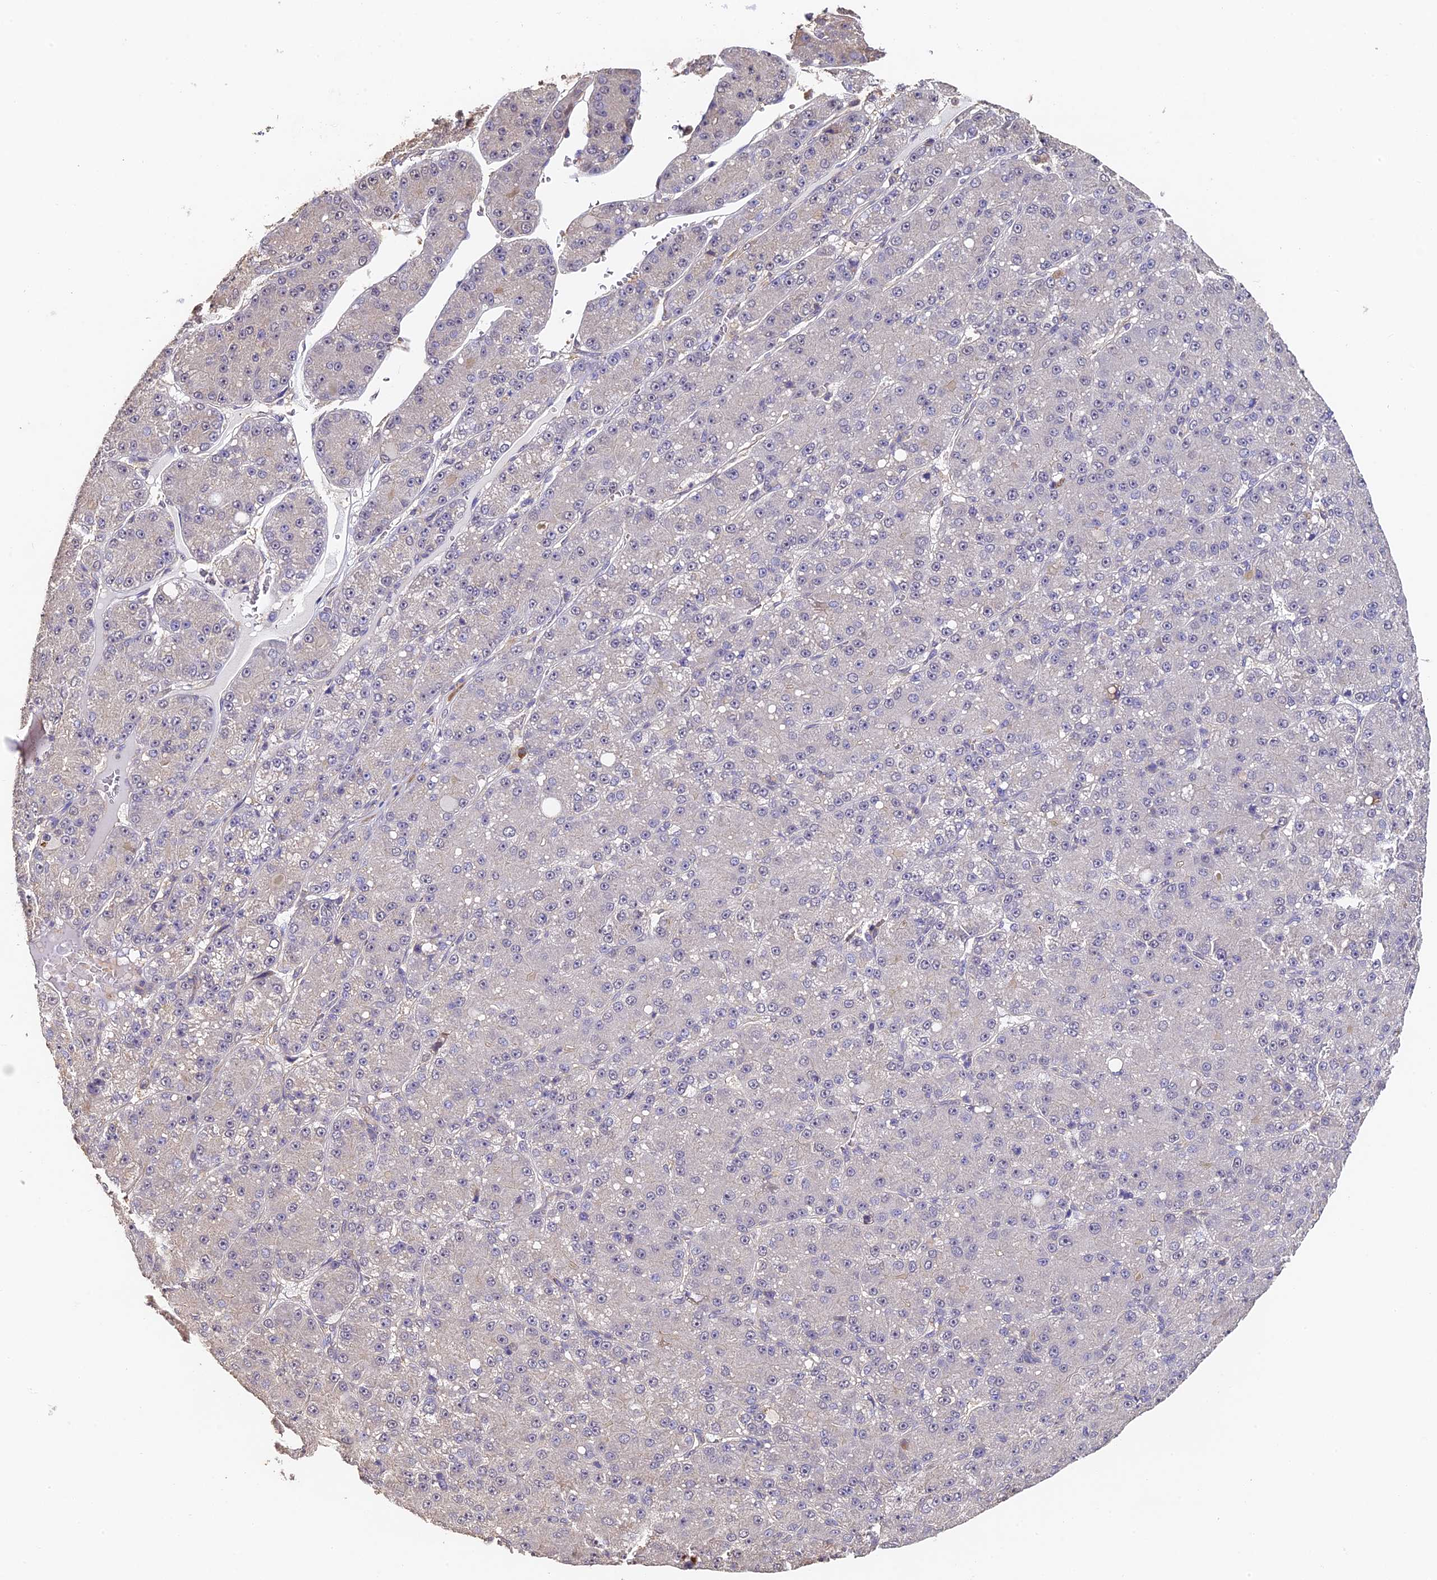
{"staining": {"intensity": "negative", "quantity": "none", "location": "none"}, "tissue": "liver cancer", "cell_type": "Tumor cells", "image_type": "cancer", "snomed": [{"axis": "morphology", "description": "Carcinoma, Hepatocellular, NOS"}, {"axis": "topography", "description": "Liver"}], "caption": "The image demonstrates no significant expression in tumor cells of liver hepatocellular carcinoma.", "gene": "SLC11A1", "patient": {"sex": "male", "age": 67}}